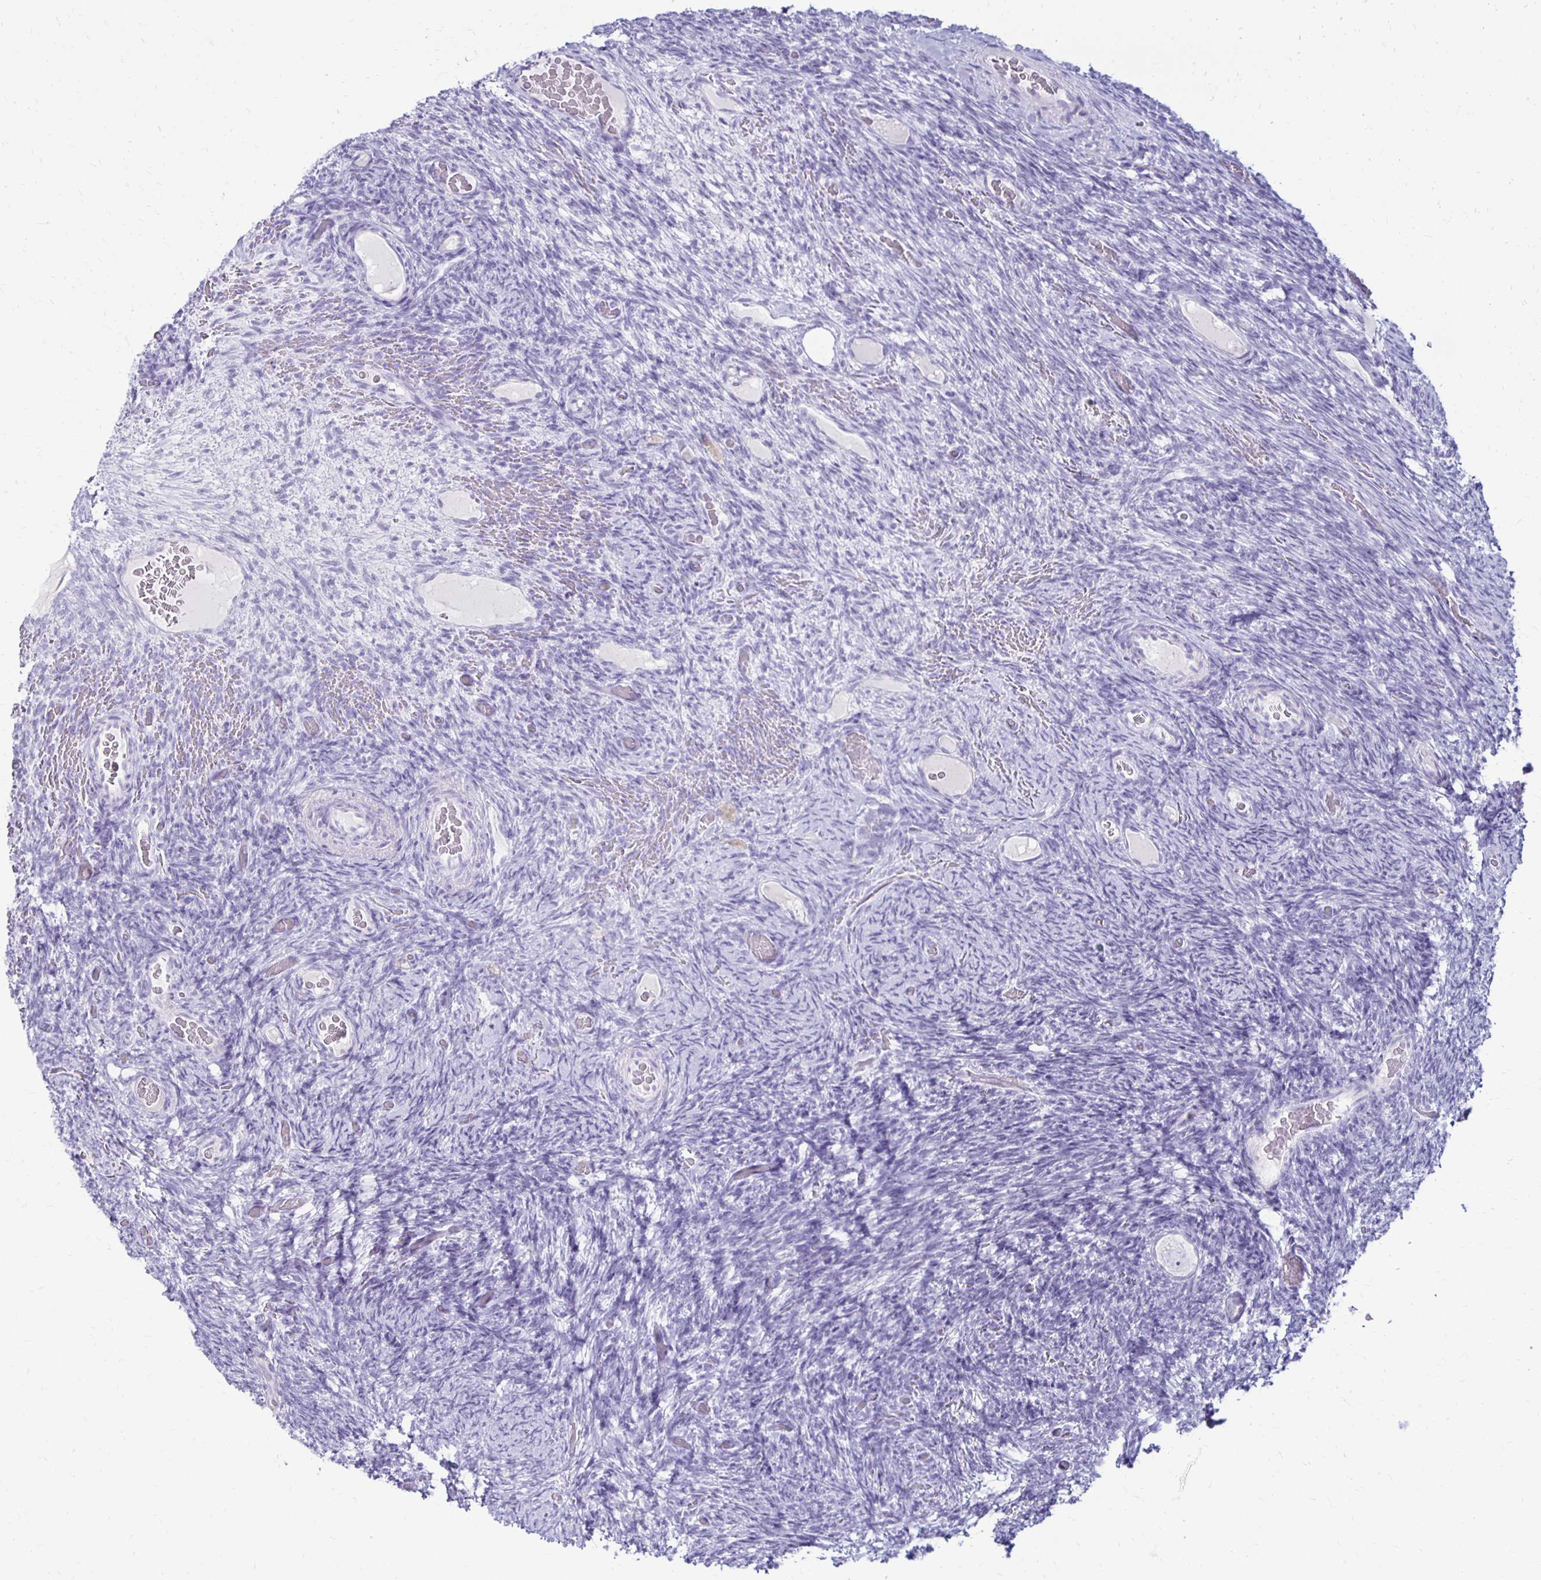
{"staining": {"intensity": "negative", "quantity": "none", "location": "none"}, "tissue": "ovary", "cell_type": "Follicle cells", "image_type": "normal", "snomed": [{"axis": "morphology", "description": "Normal tissue, NOS"}, {"axis": "topography", "description": "Ovary"}], "caption": "Immunohistochemical staining of unremarkable human ovary demonstrates no significant positivity in follicle cells.", "gene": "RYR1", "patient": {"sex": "female", "age": 34}}